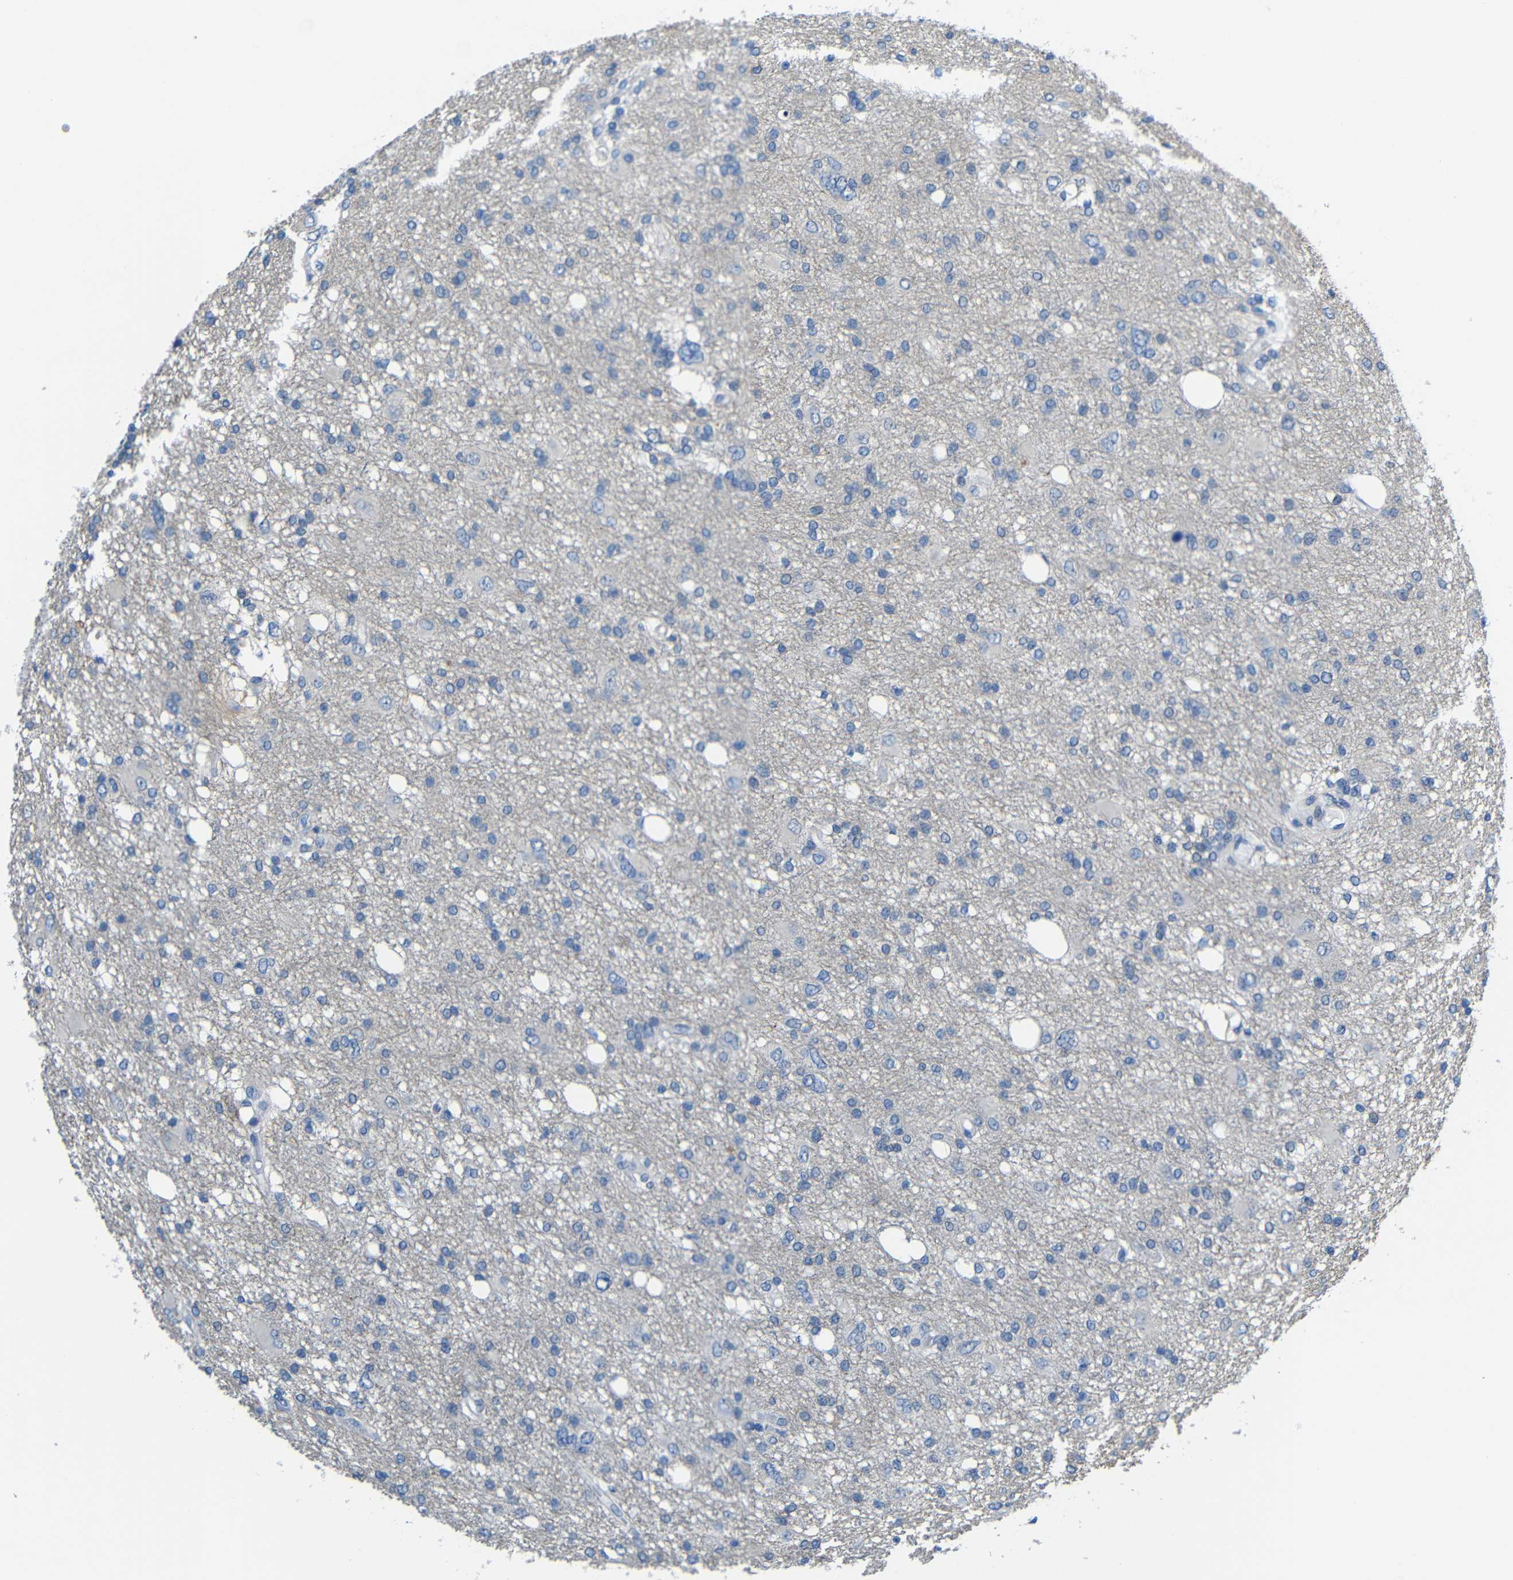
{"staining": {"intensity": "negative", "quantity": "none", "location": "none"}, "tissue": "glioma", "cell_type": "Tumor cells", "image_type": "cancer", "snomed": [{"axis": "morphology", "description": "Glioma, malignant, High grade"}, {"axis": "topography", "description": "Brain"}], "caption": "The histopathology image exhibits no staining of tumor cells in glioma.", "gene": "NEGR1", "patient": {"sex": "female", "age": 59}}